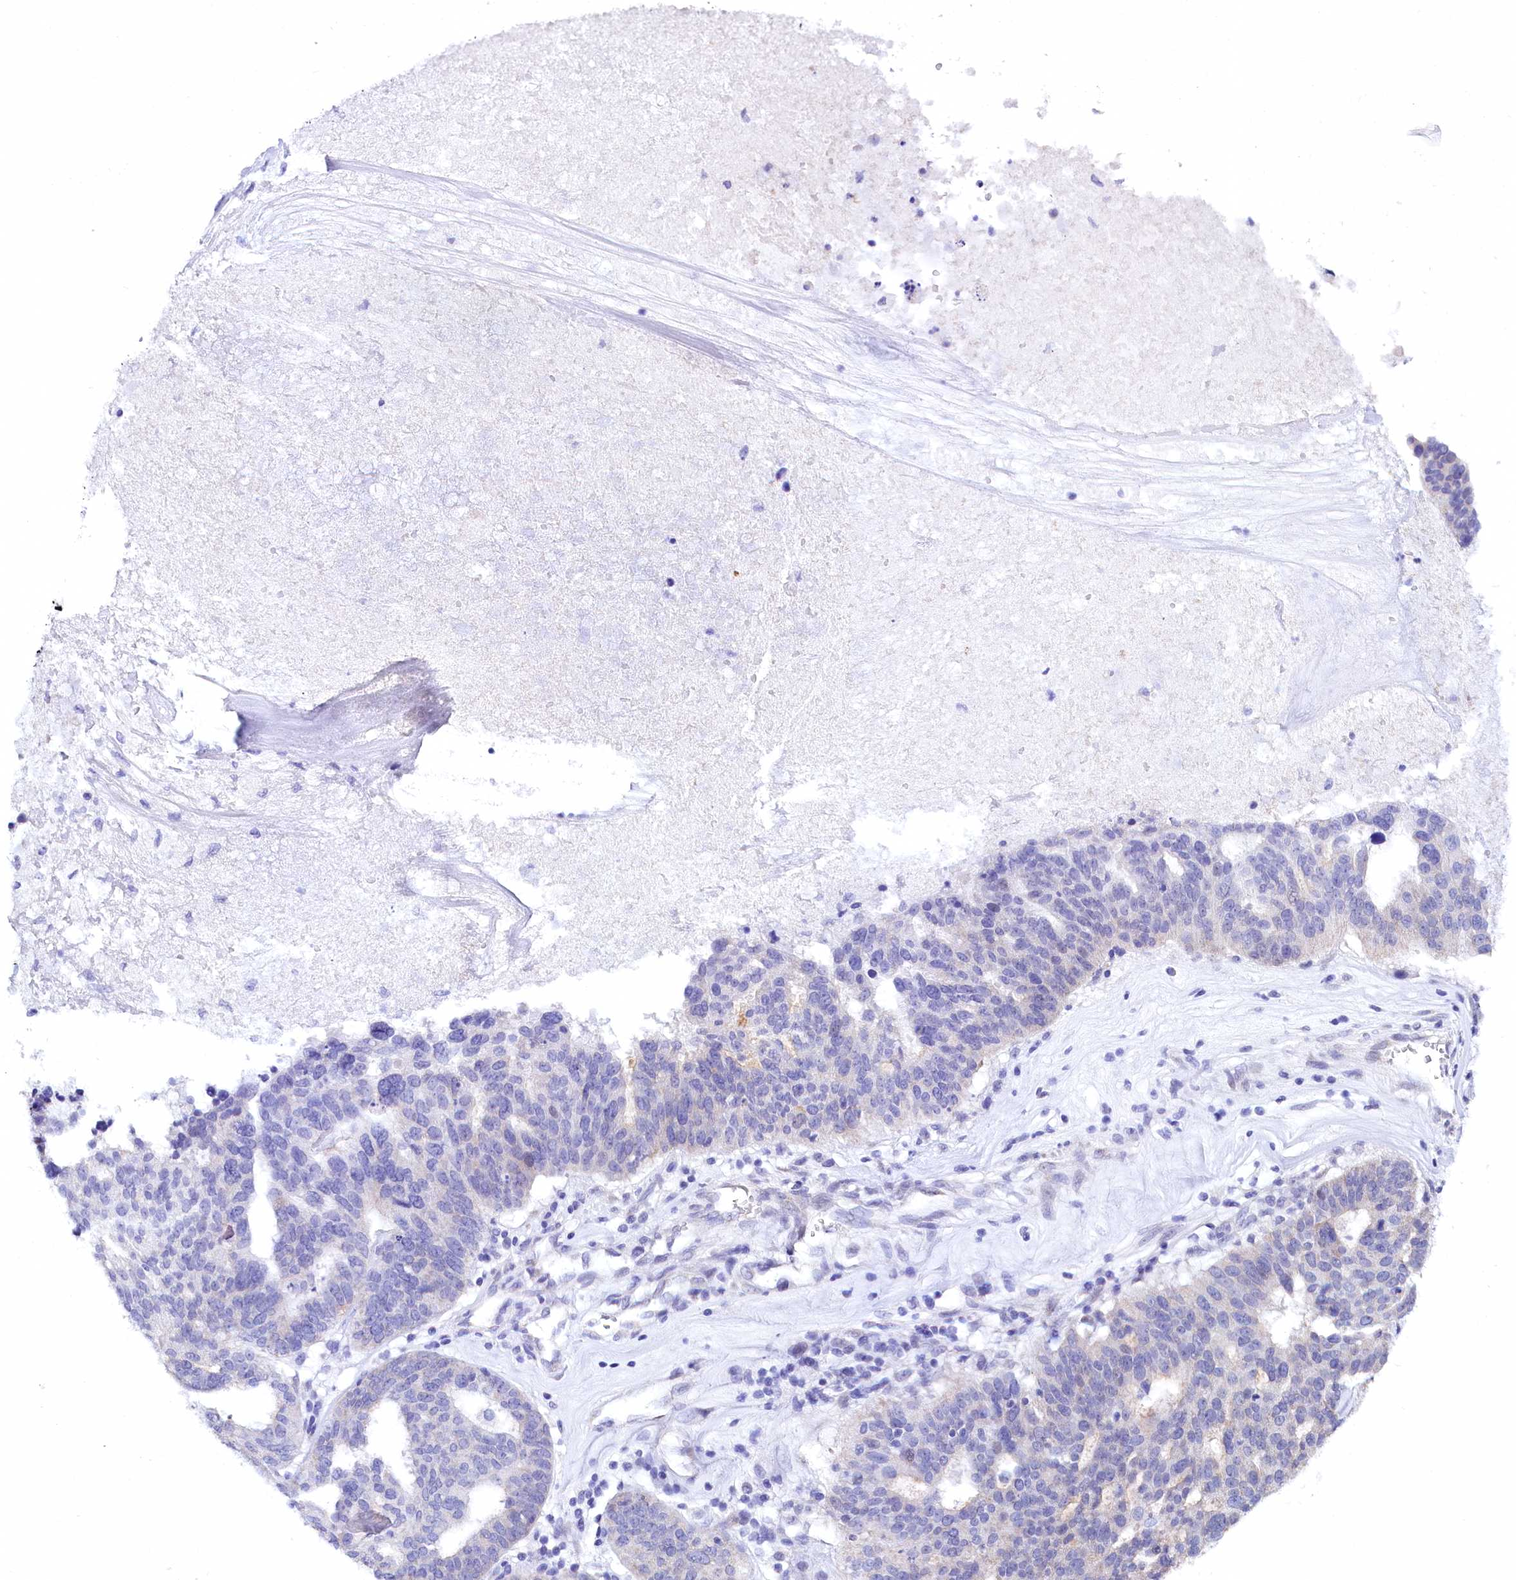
{"staining": {"intensity": "negative", "quantity": "none", "location": "none"}, "tissue": "ovarian cancer", "cell_type": "Tumor cells", "image_type": "cancer", "snomed": [{"axis": "morphology", "description": "Cystadenocarcinoma, serous, NOS"}, {"axis": "topography", "description": "Ovary"}], "caption": "Immunohistochemistry (IHC) histopathology image of neoplastic tissue: human serous cystadenocarcinoma (ovarian) stained with DAB exhibits no significant protein expression in tumor cells. (Stains: DAB (3,3'-diaminobenzidine) IHC with hematoxylin counter stain, Microscopy: brightfield microscopy at high magnification).", "gene": "SPATS2", "patient": {"sex": "female", "age": 59}}